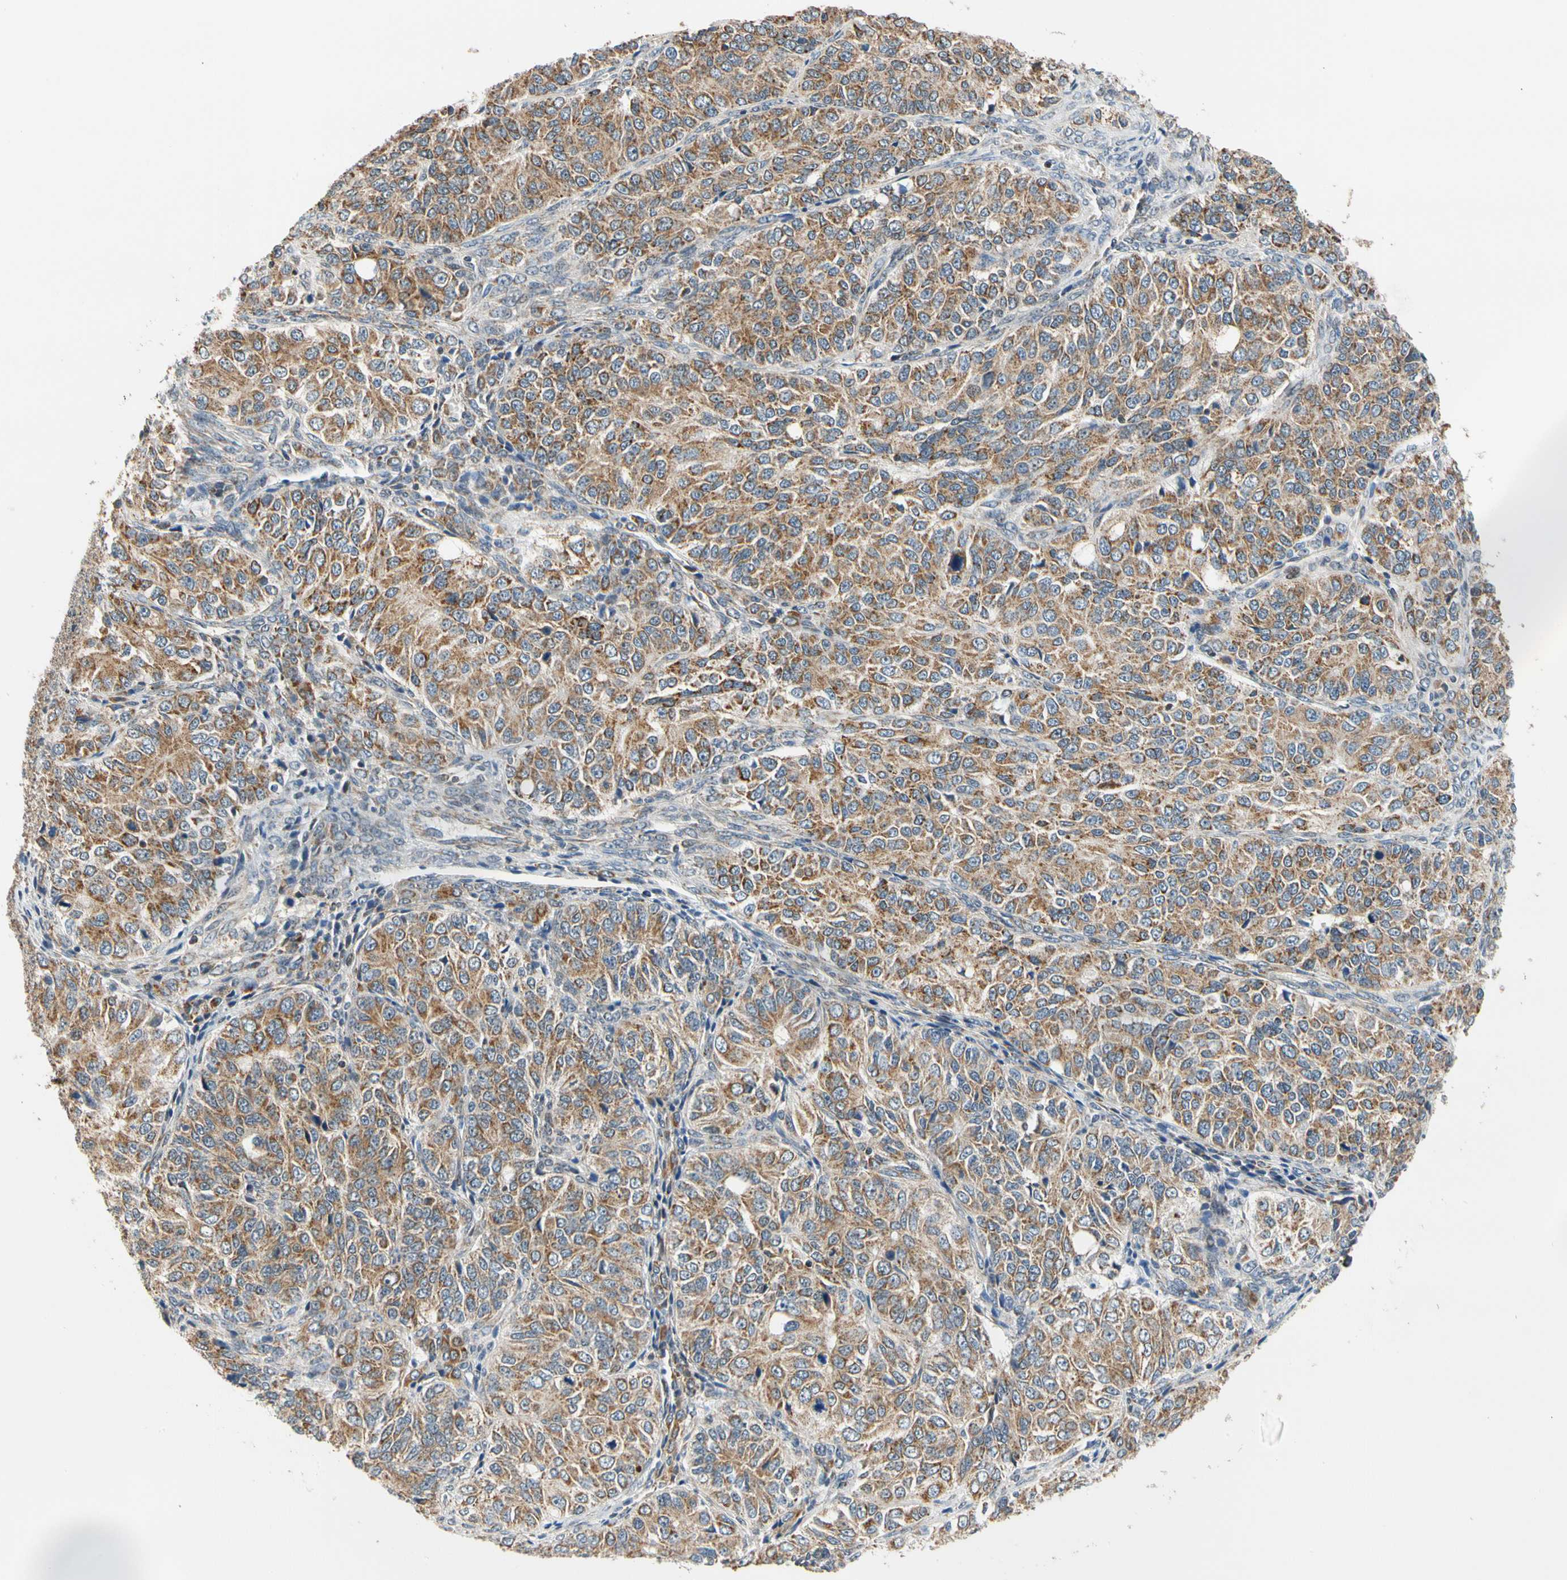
{"staining": {"intensity": "moderate", "quantity": ">75%", "location": "cytoplasmic/membranous"}, "tissue": "ovarian cancer", "cell_type": "Tumor cells", "image_type": "cancer", "snomed": [{"axis": "morphology", "description": "Carcinoma, endometroid"}, {"axis": "topography", "description": "Ovary"}], "caption": "This photomicrograph displays ovarian endometroid carcinoma stained with IHC to label a protein in brown. The cytoplasmic/membranous of tumor cells show moderate positivity for the protein. Nuclei are counter-stained blue.", "gene": "KHDC4", "patient": {"sex": "female", "age": 51}}